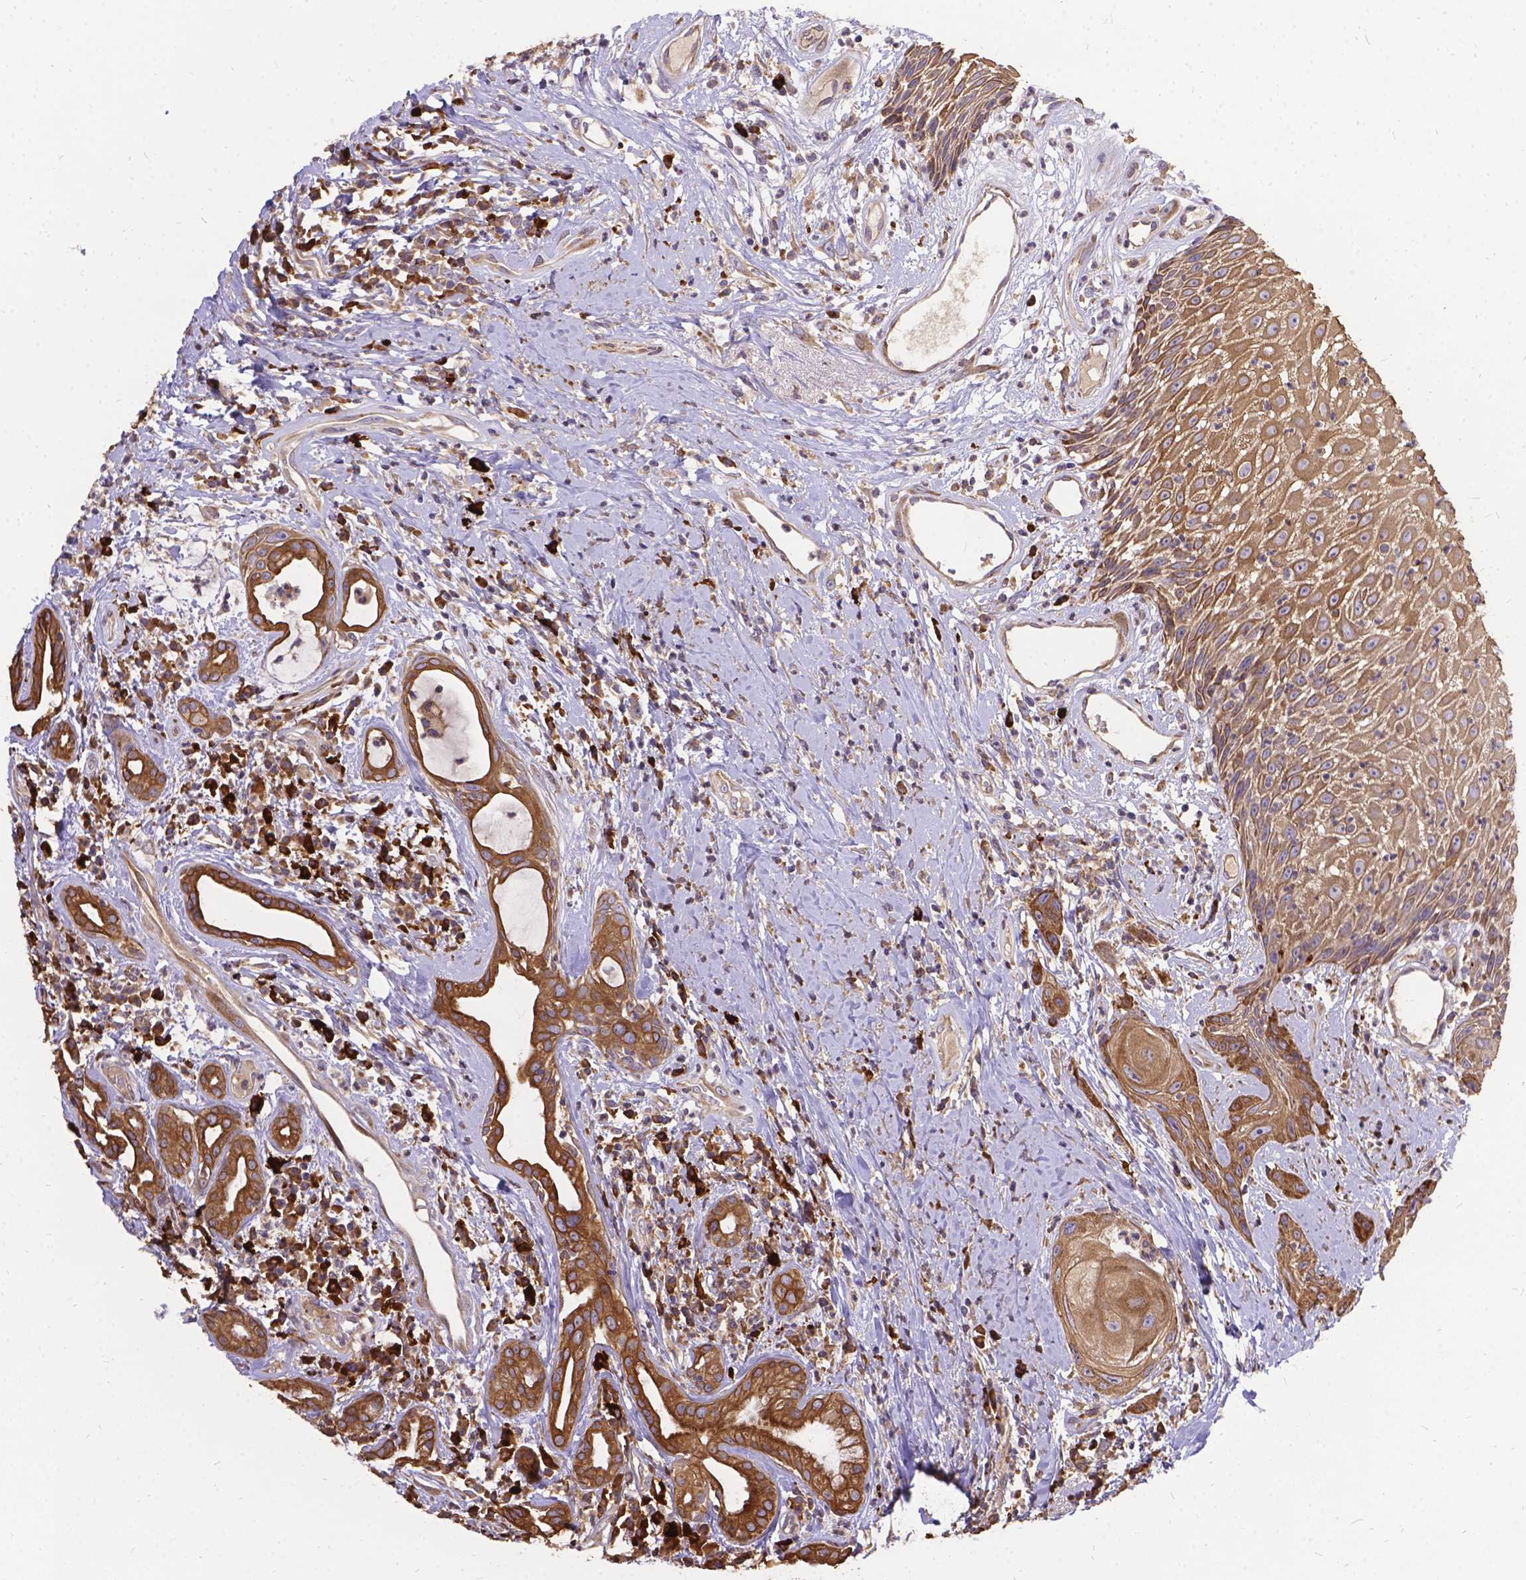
{"staining": {"intensity": "weak", "quantity": ">75%", "location": "cytoplasmic/membranous"}, "tissue": "head and neck cancer", "cell_type": "Tumor cells", "image_type": "cancer", "snomed": [{"axis": "morphology", "description": "Squamous cell carcinoma, NOS"}, {"axis": "topography", "description": "Head-Neck"}], "caption": "Head and neck squamous cell carcinoma stained with a brown dye exhibits weak cytoplasmic/membranous positive staining in about >75% of tumor cells.", "gene": "DENND6A", "patient": {"sex": "male", "age": 57}}